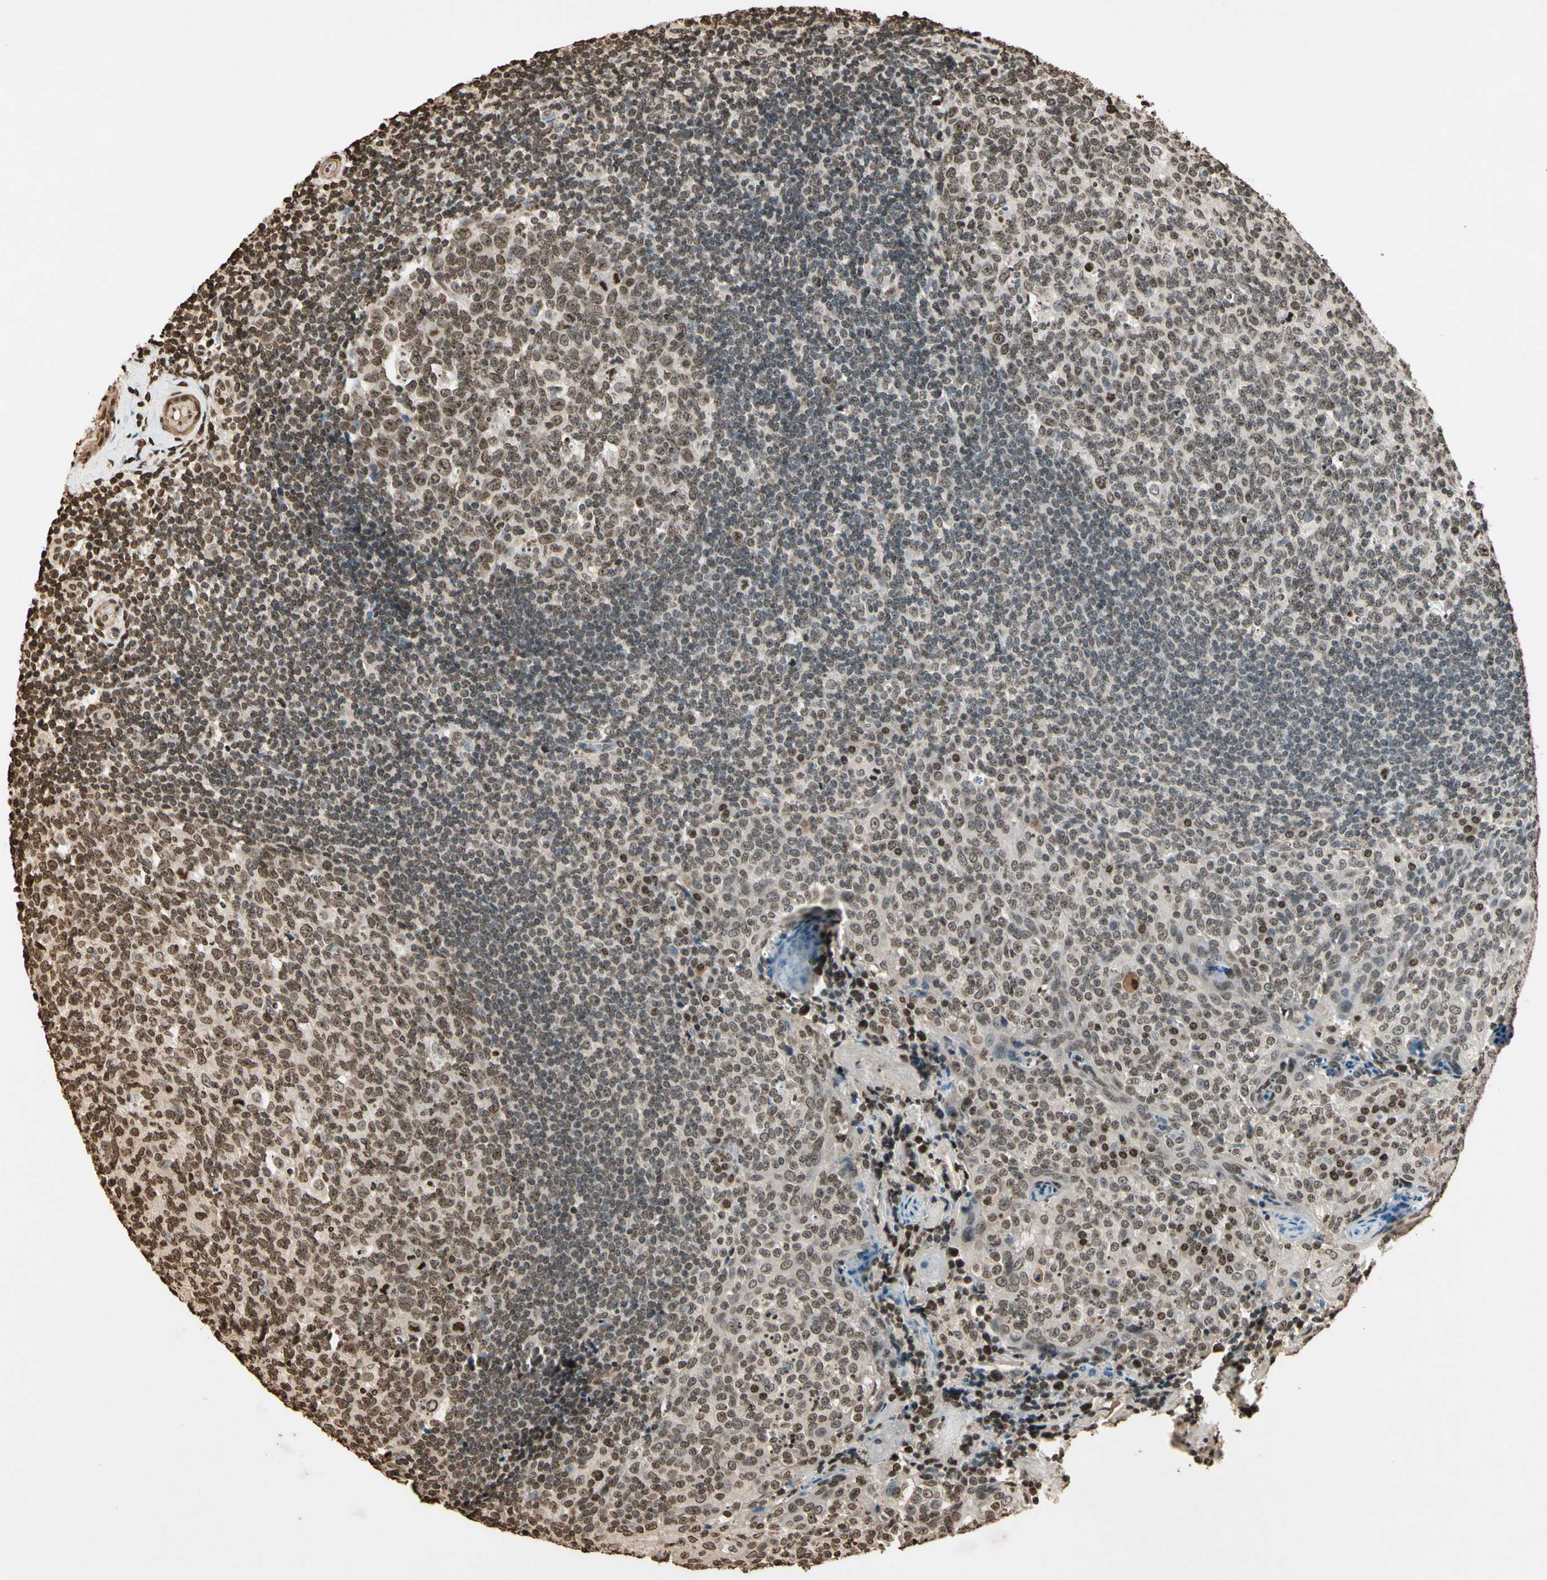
{"staining": {"intensity": "weak", "quantity": "25%-75%", "location": "nuclear"}, "tissue": "tonsil", "cell_type": "Germinal center cells", "image_type": "normal", "snomed": [{"axis": "morphology", "description": "Normal tissue, NOS"}, {"axis": "topography", "description": "Tonsil"}], "caption": "Normal tonsil exhibits weak nuclear expression in approximately 25%-75% of germinal center cells, visualized by immunohistochemistry. Nuclei are stained in blue.", "gene": "TOP1", "patient": {"sex": "female", "age": 19}}